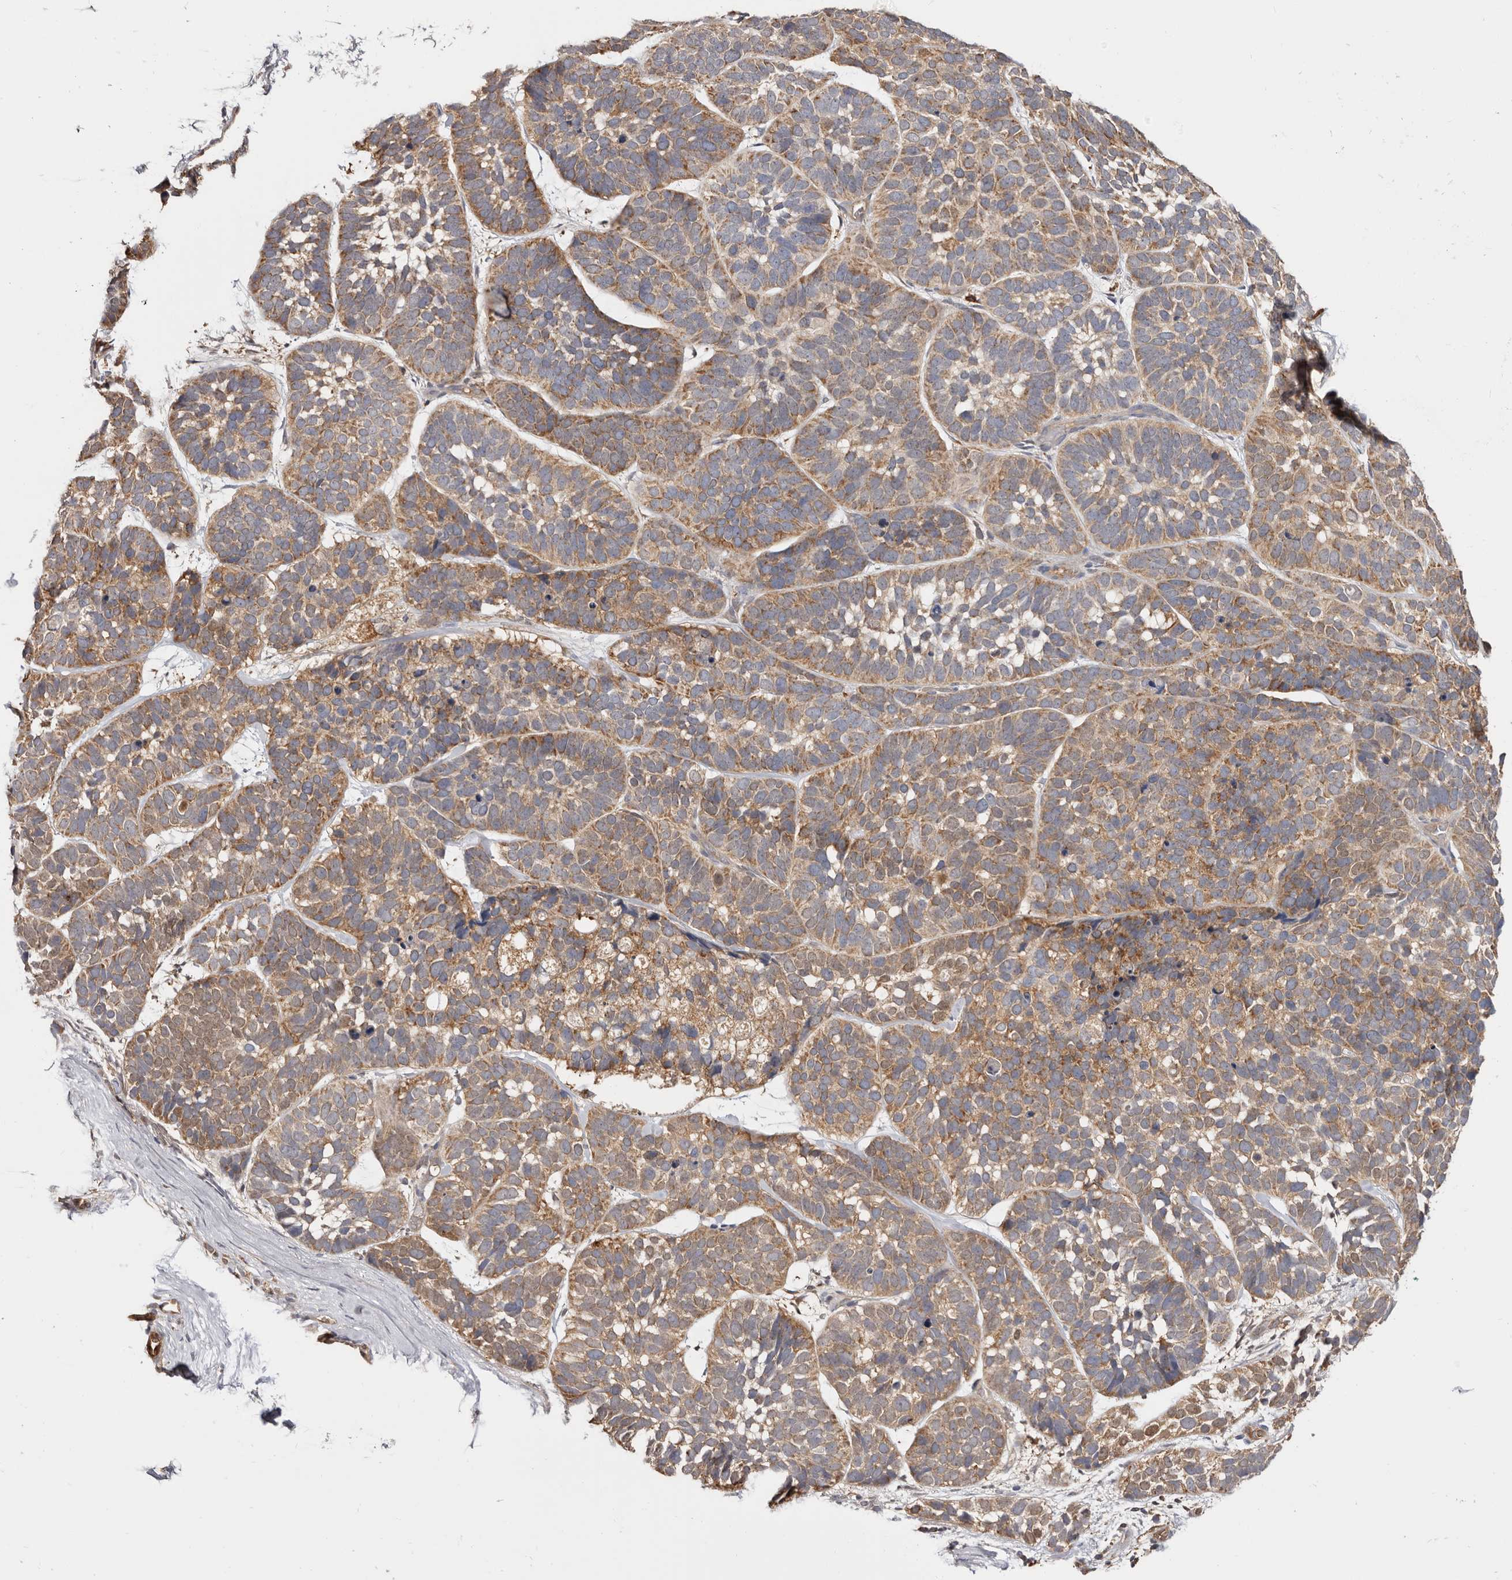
{"staining": {"intensity": "moderate", "quantity": ">75%", "location": "cytoplasmic/membranous"}, "tissue": "skin cancer", "cell_type": "Tumor cells", "image_type": "cancer", "snomed": [{"axis": "morphology", "description": "Basal cell carcinoma"}, {"axis": "topography", "description": "Skin"}], "caption": "Basal cell carcinoma (skin) tissue demonstrates moderate cytoplasmic/membranous expression in approximately >75% of tumor cells", "gene": "LAP3", "patient": {"sex": "male", "age": 62}}